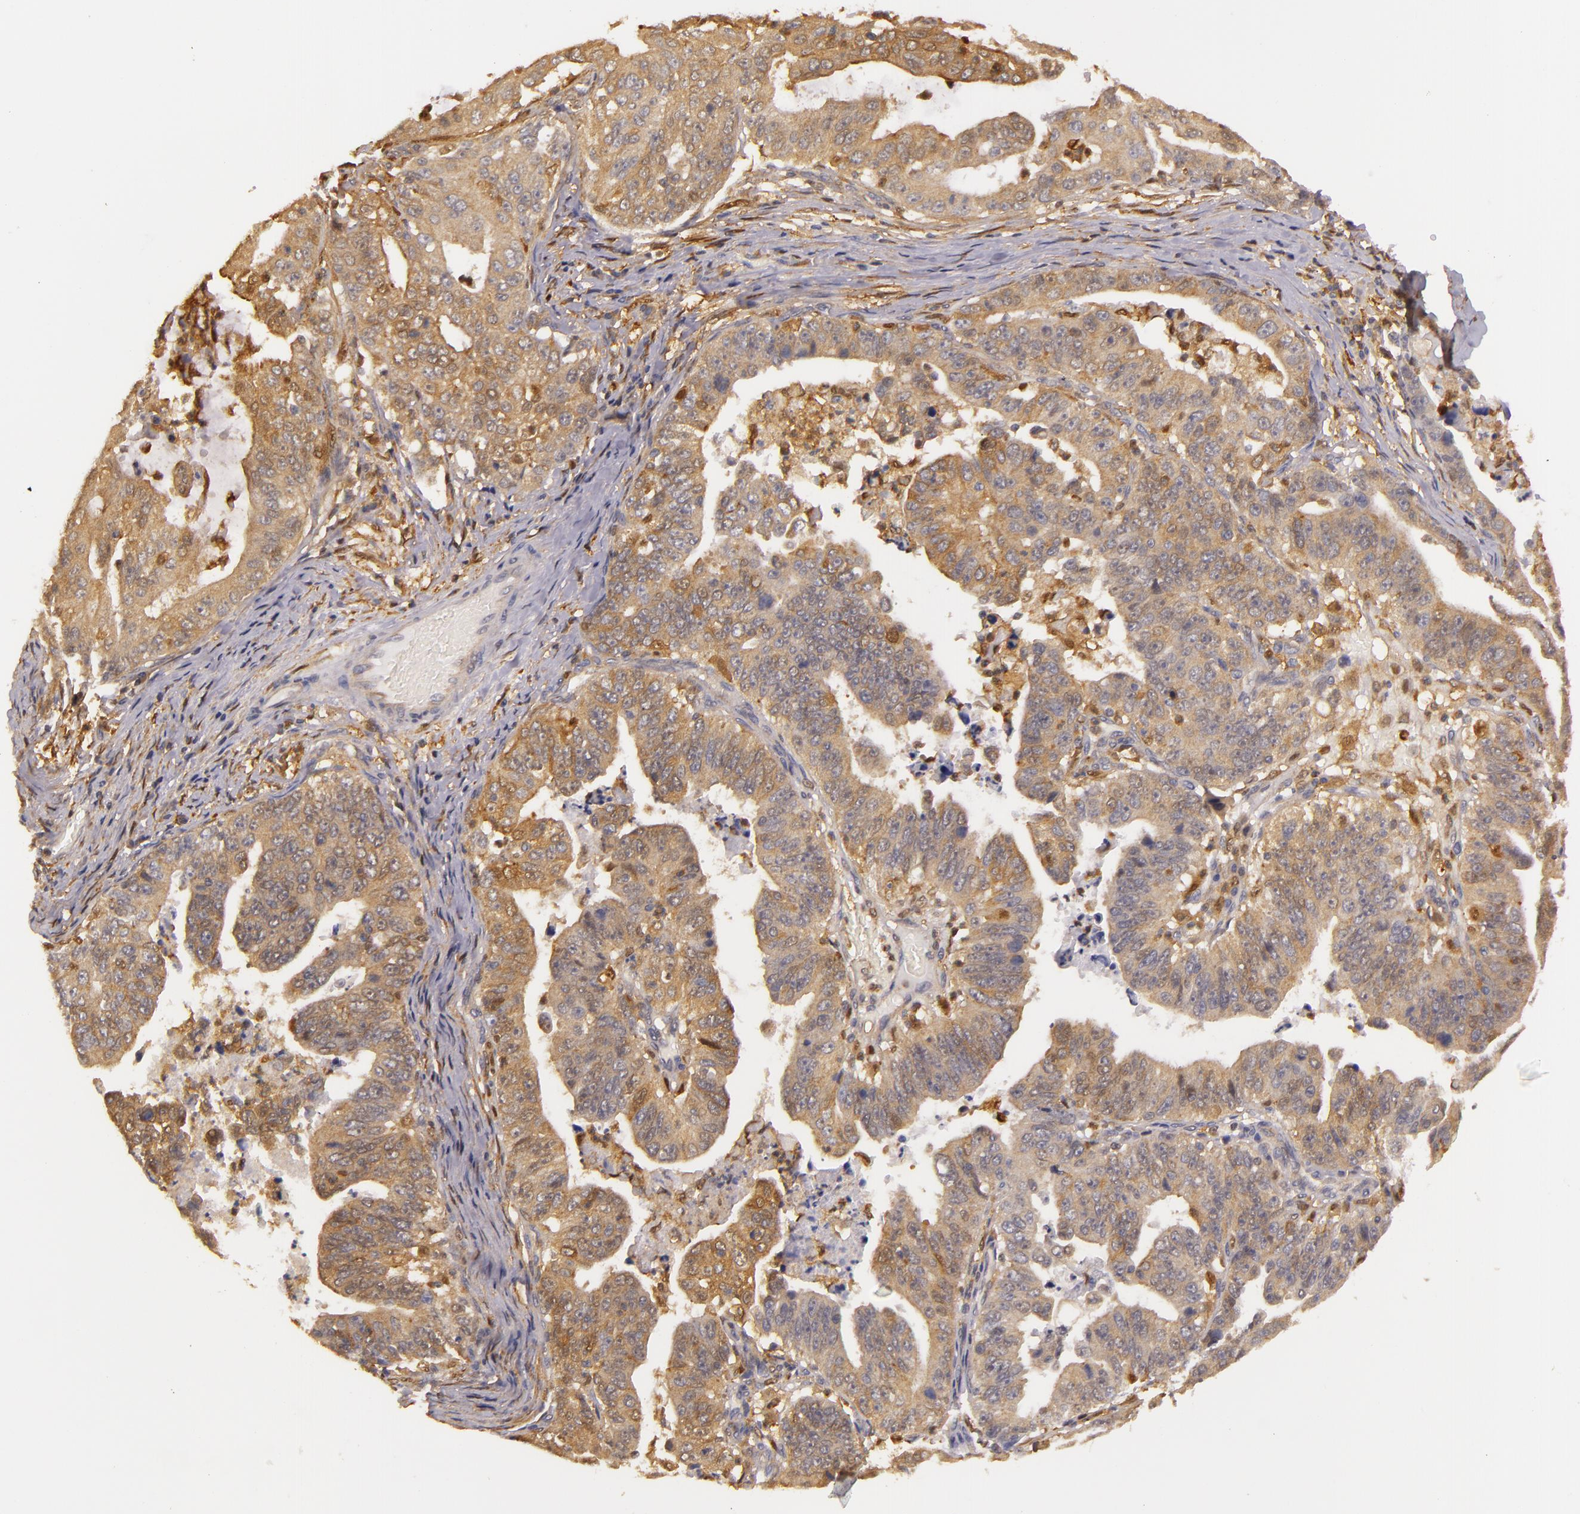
{"staining": {"intensity": "moderate", "quantity": ">75%", "location": "cytoplasmic/membranous"}, "tissue": "stomach cancer", "cell_type": "Tumor cells", "image_type": "cancer", "snomed": [{"axis": "morphology", "description": "Adenocarcinoma, NOS"}, {"axis": "topography", "description": "Stomach, upper"}], "caption": "The micrograph reveals staining of stomach cancer, revealing moderate cytoplasmic/membranous protein expression (brown color) within tumor cells.", "gene": "TOM1", "patient": {"sex": "female", "age": 50}}